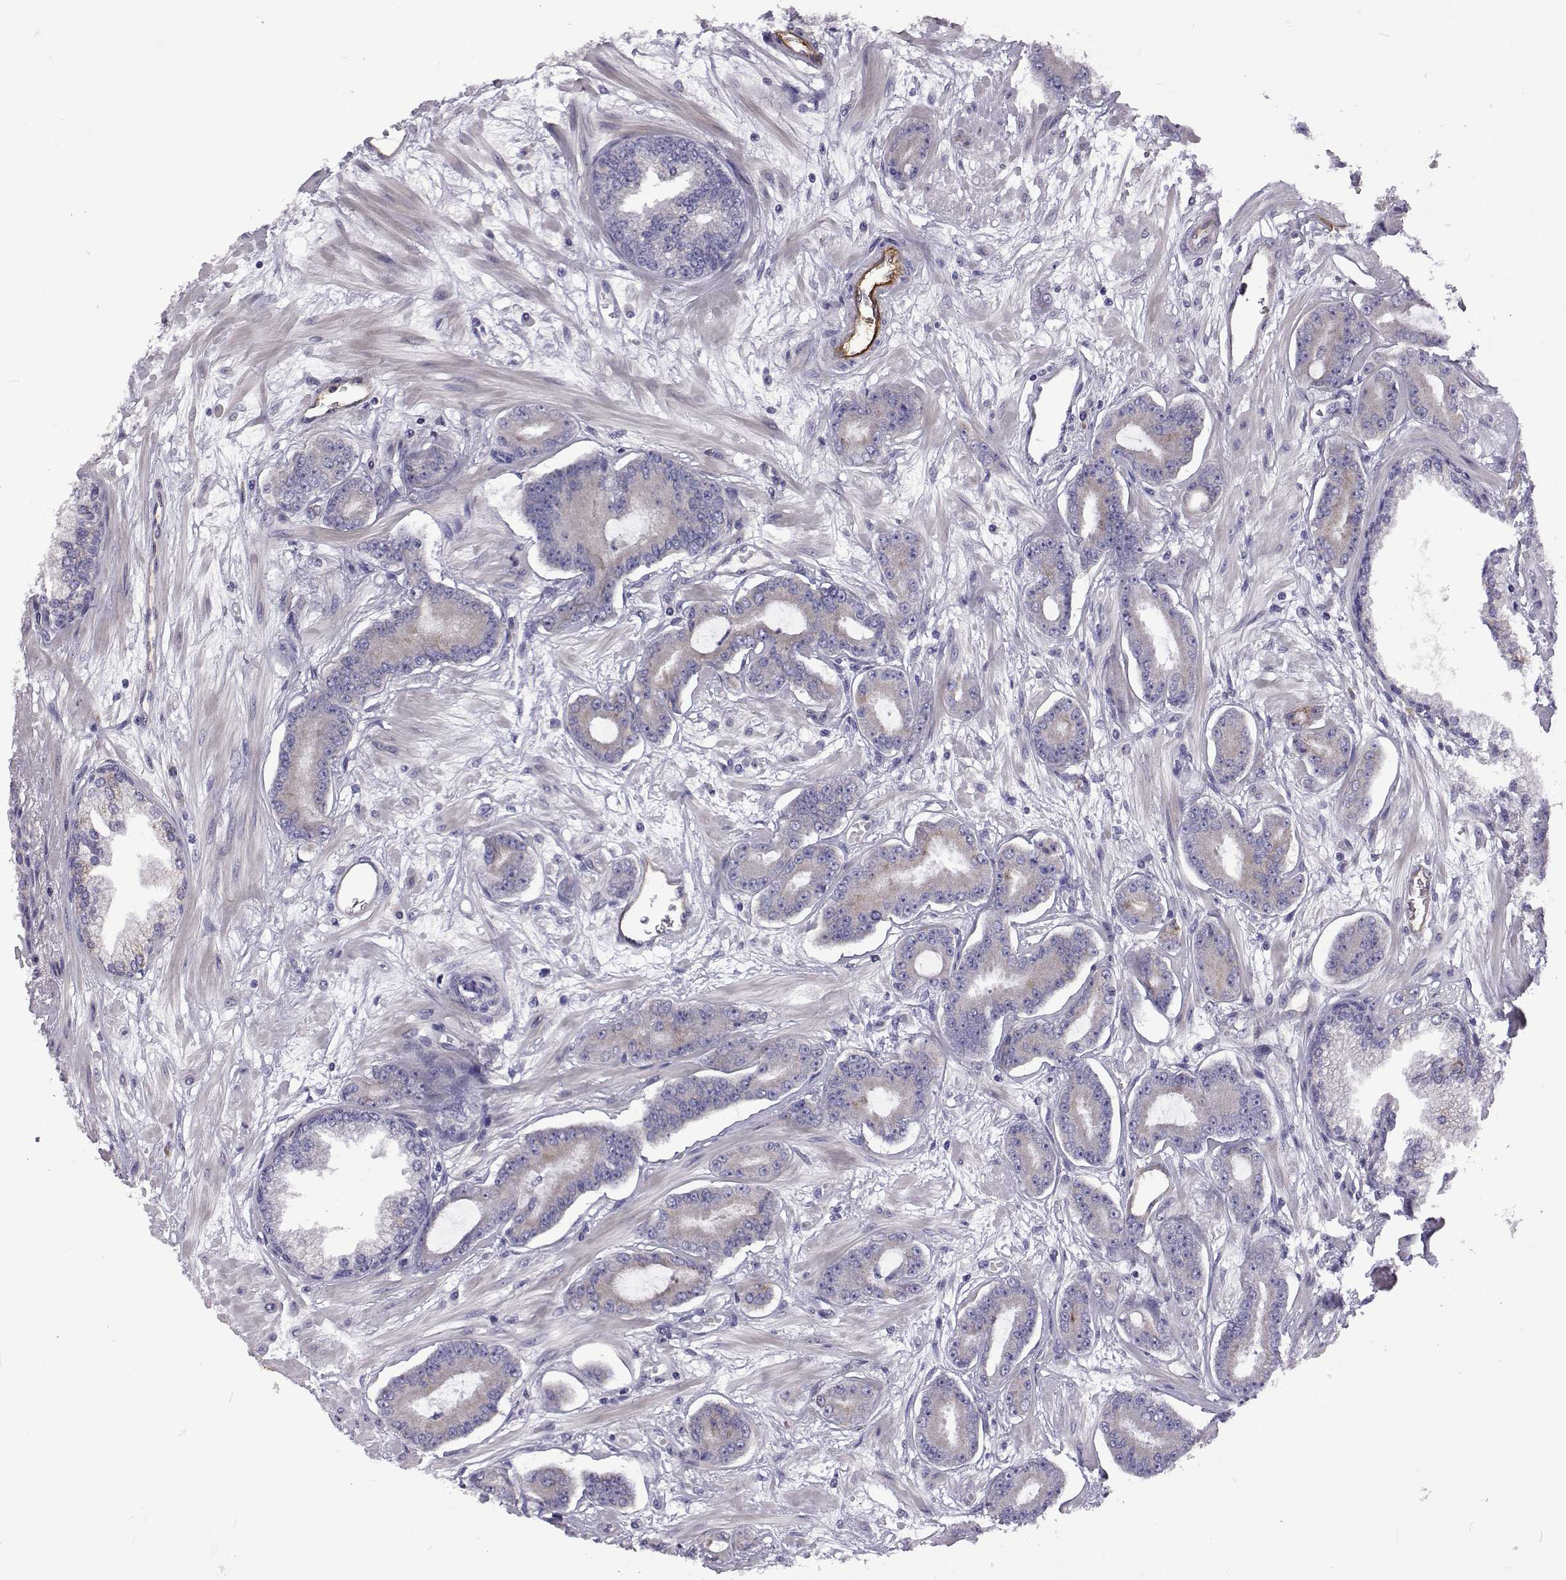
{"staining": {"intensity": "negative", "quantity": "none", "location": "none"}, "tissue": "prostate cancer", "cell_type": "Tumor cells", "image_type": "cancer", "snomed": [{"axis": "morphology", "description": "Adenocarcinoma, Low grade"}, {"axis": "topography", "description": "Prostate"}], "caption": "Human prostate adenocarcinoma (low-grade) stained for a protein using immunohistochemistry shows no staining in tumor cells.", "gene": "NPR3", "patient": {"sex": "male", "age": 64}}